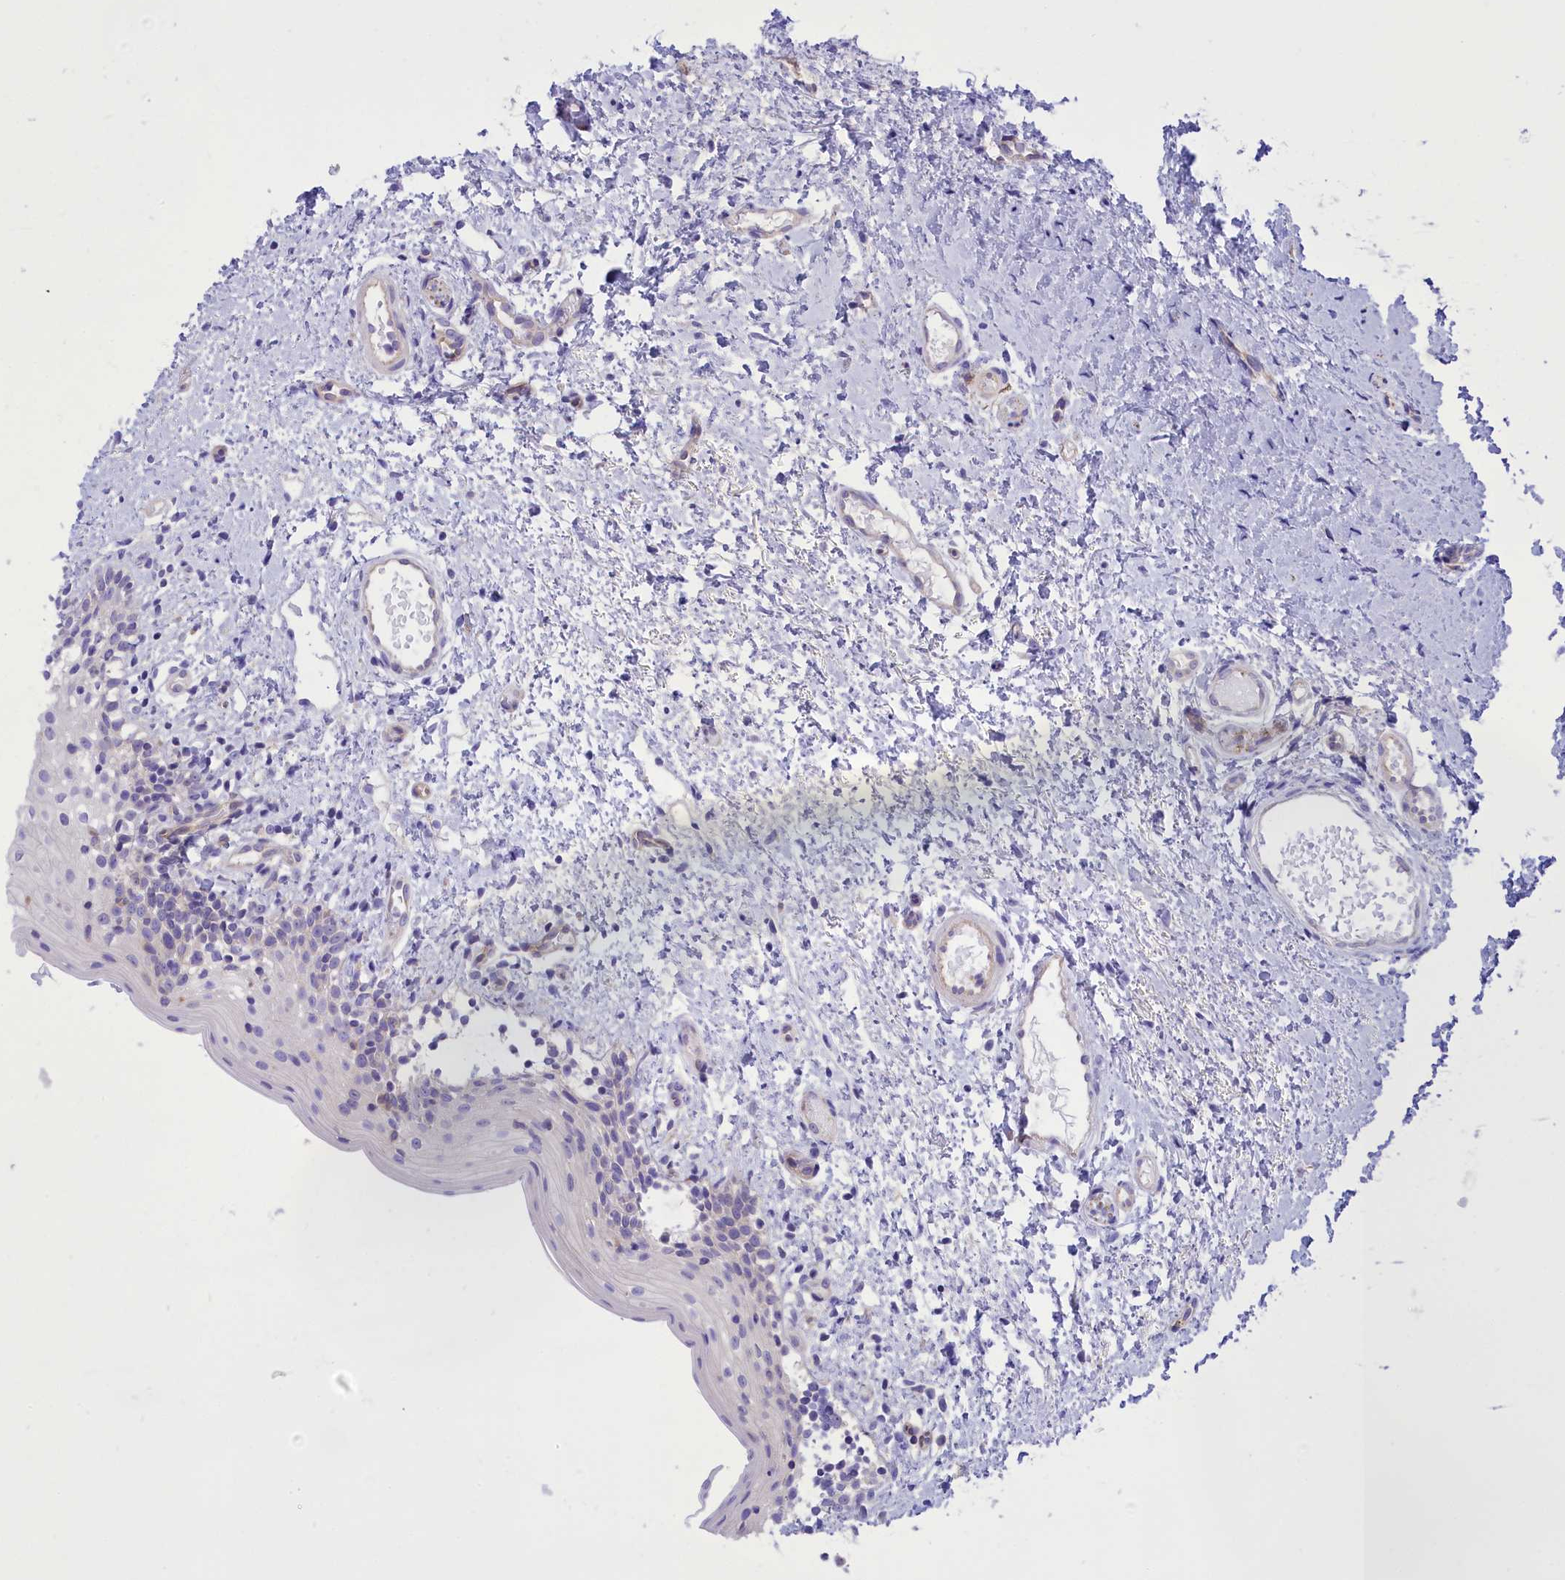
{"staining": {"intensity": "negative", "quantity": "none", "location": "none"}, "tissue": "oral mucosa", "cell_type": "Squamous epithelial cells", "image_type": "normal", "snomed": [{"axis": "morphology", "description": "Normal tissue, NOS"}, {"axis": "topography", "description": "Oral tissue"}], "caption": "This is an IHC micrograph of benign human oral mucosa. There is no expression in squamous epithelial cells.", "gene": "DCAF16", "patient": {"sex": "female", "age": 13}}